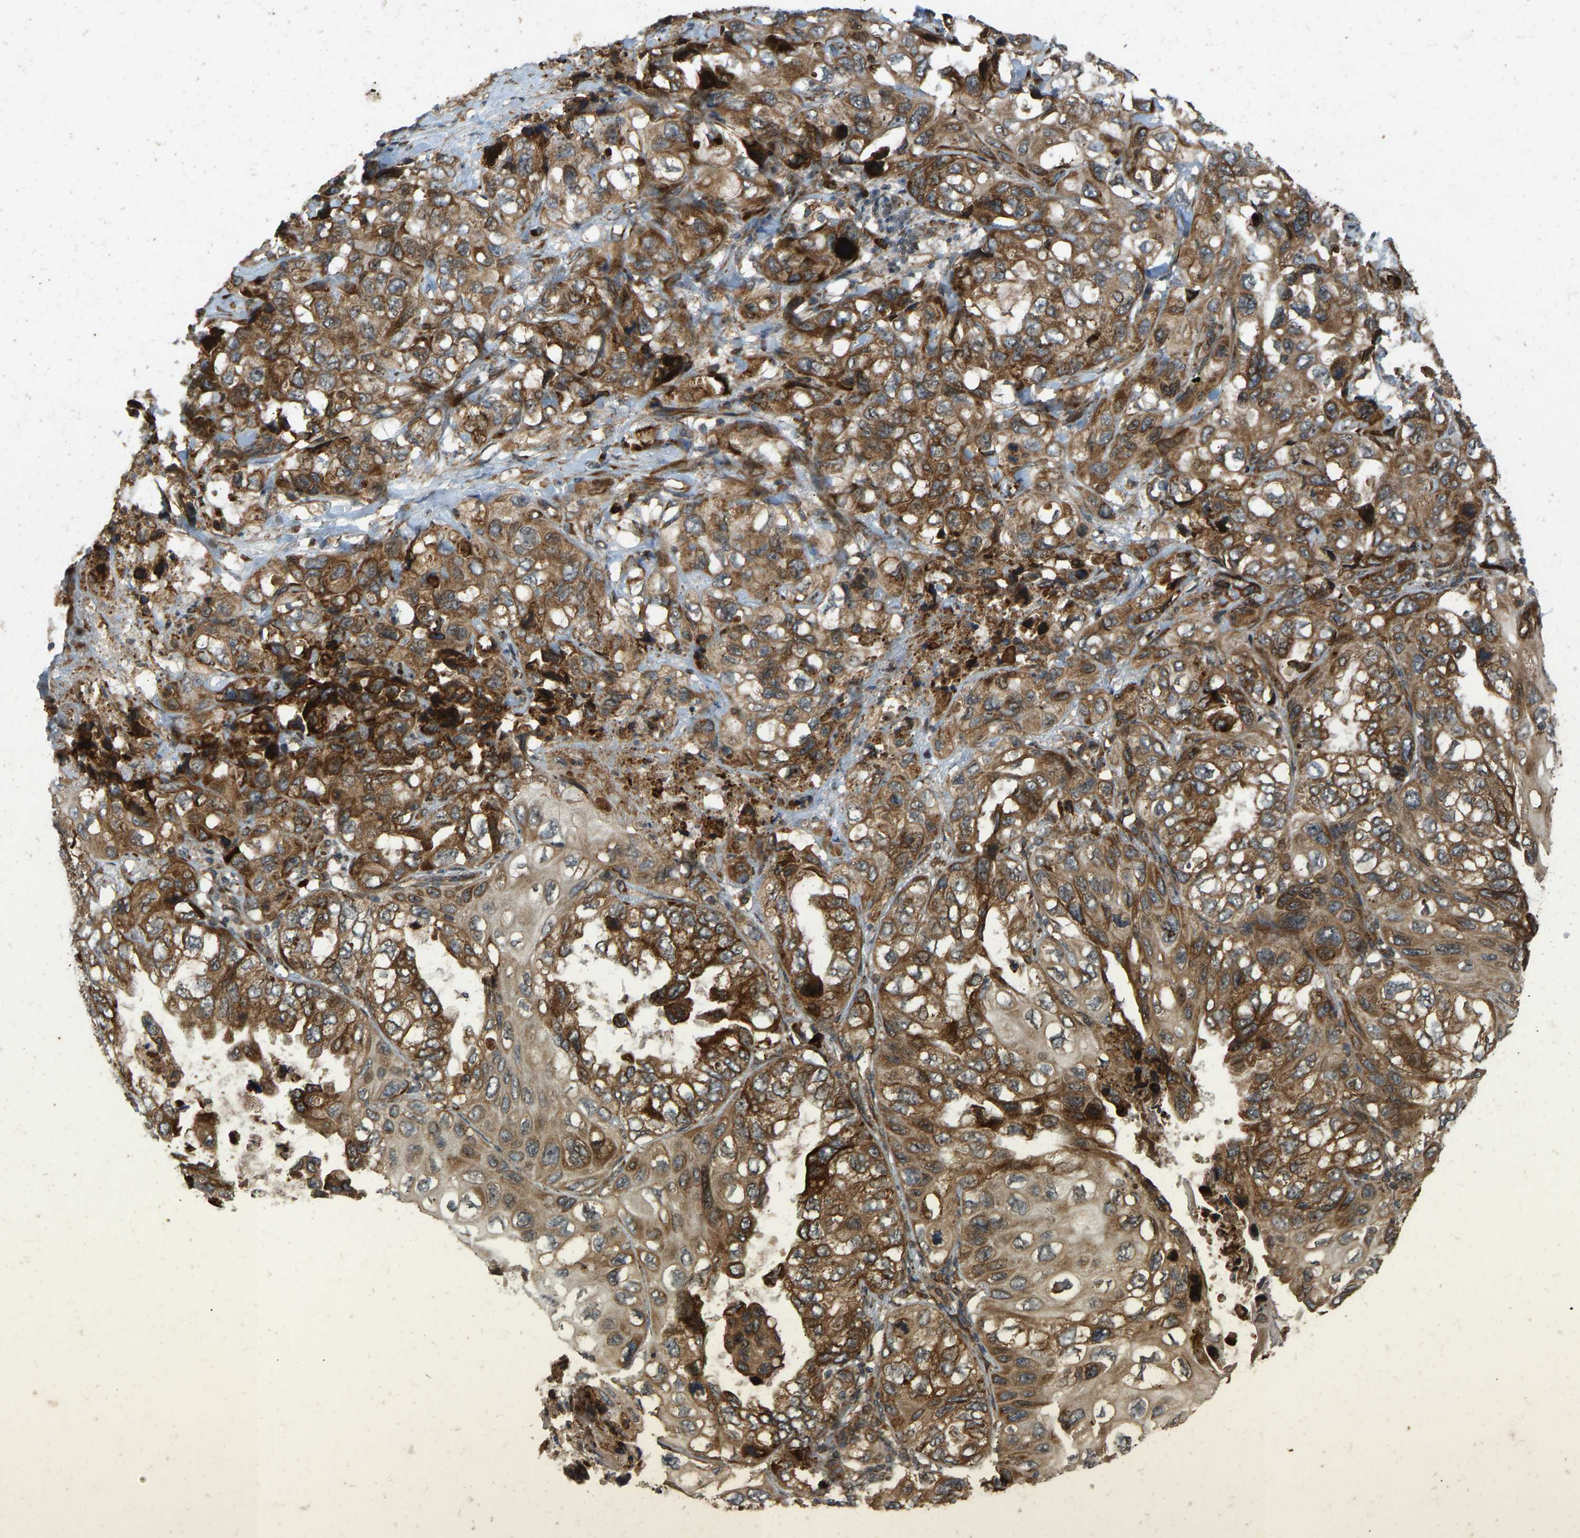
{"staining": {"intensity": "strong", "quantity": ">75%", "location": "cytoplasmic/membranous"}, "tissue": "lung cancer", "cell_type": "Tumor cells", "image_type": "cancer", "snomed": [{"axis": "morphology", "description": "Squamous cell carcinoma, NOS"}, {"axis": "topography", "description": "Lung"}], "caption": "Approximately >75% of tumor cells in human lung squamous cell carcinoma display strong cytoplasmic/membranous protein staining as visualized by brown immunohistochemical staining.", "gene": "RPN2", "patient": {"sex": "female", "age": 73}}